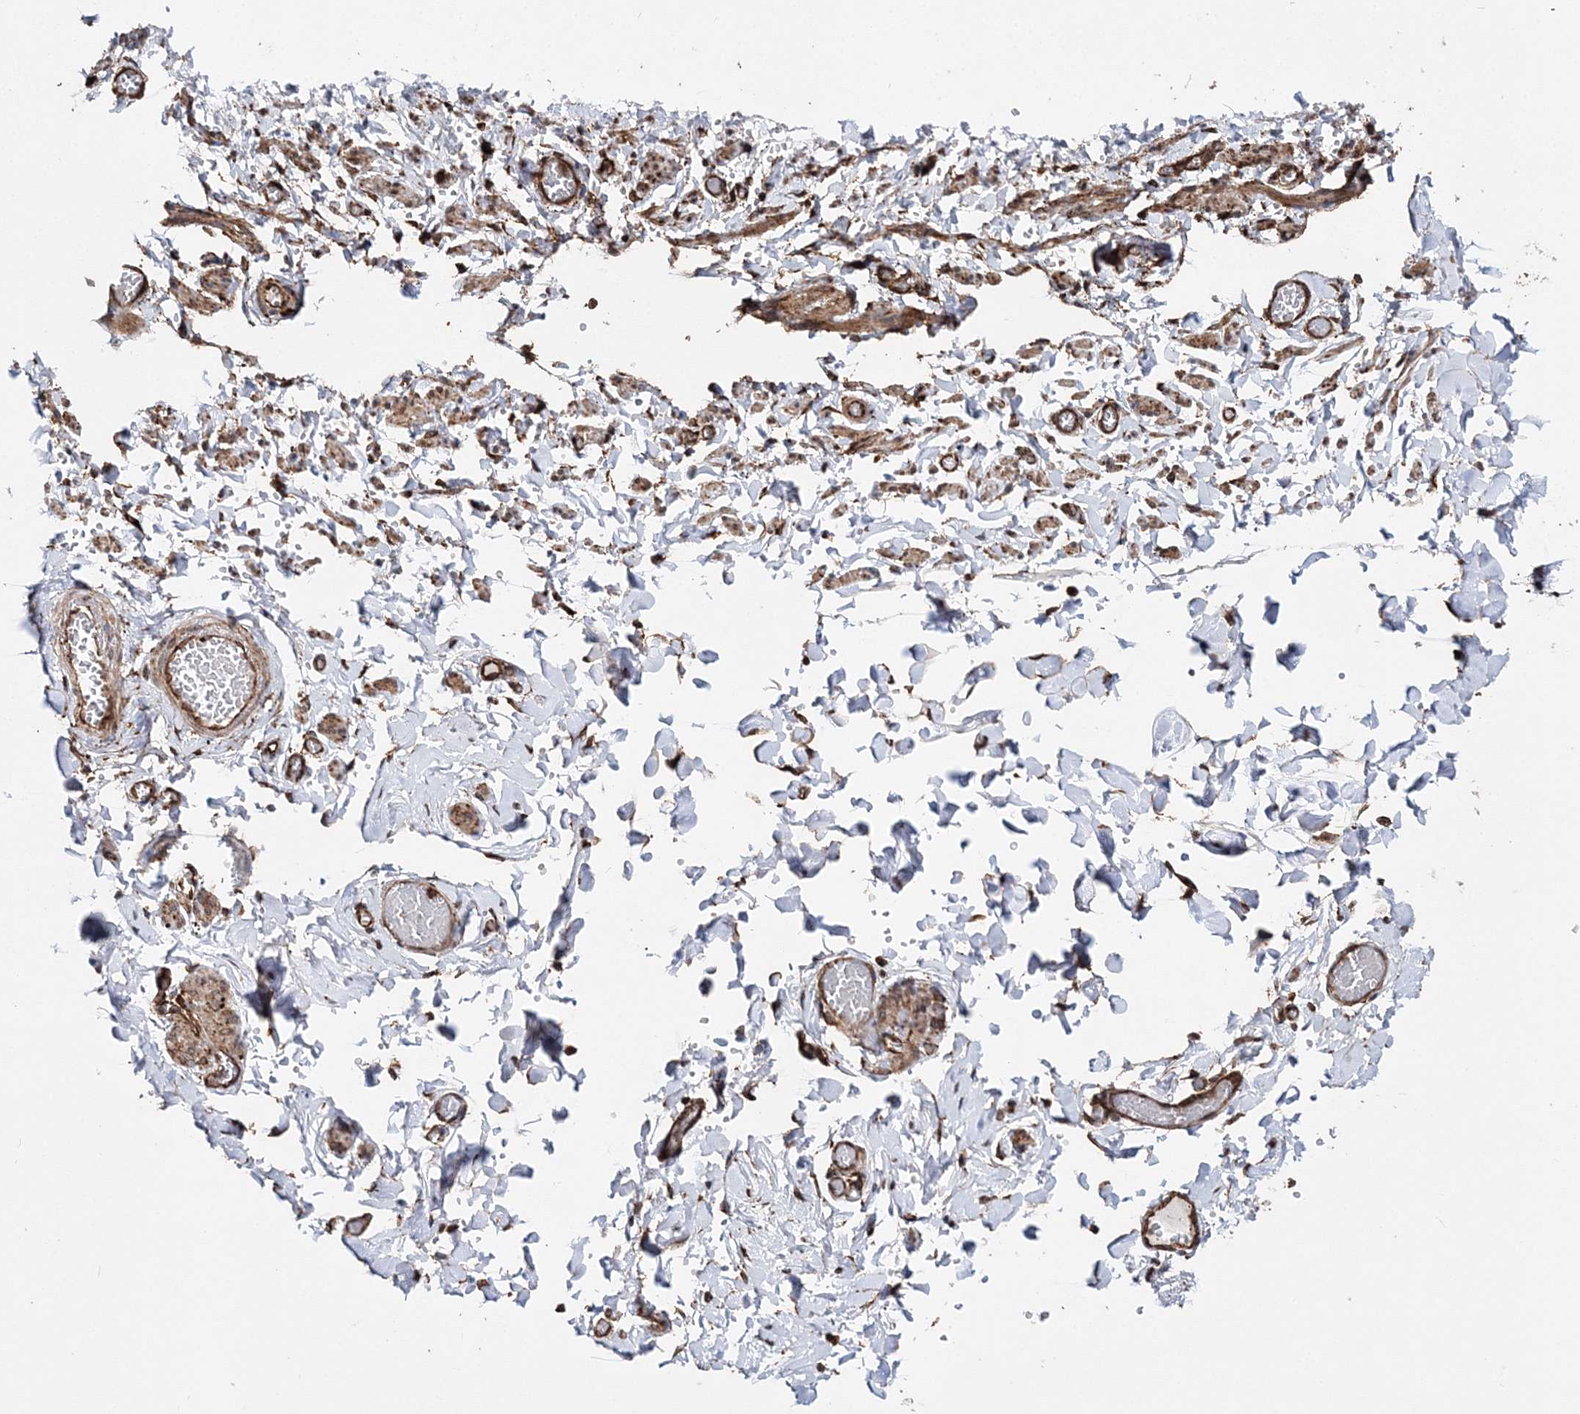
{"staining": {"intensity": "moderate", "quantity": ">75%", "location": "cytoplasmic/membranous"}, "tissue": "adipose tissue", "cell_type": "Adipocytes", "image_type": "normal", "snomed": [{"axis": "morphology", "description": "Normal tissue, NOS"}, {"axis": "topography", "description": "Vascular tissue"}, {"axis": "topography", "description": "Fallopian tube"}, {"axis": "topography", "description": "Ovary"}], "caption": "High-power microscopy captured an IHC photomicrograph of normal adipose tissue, revealing moderate cytoplasmic/membranous expression in about >75% of adipocytes. (brown staining indicates protein expression, while blue staining denotes nuclei).", "gene": "SCRN3", "patient": {"sex": "female", "age": 67}}